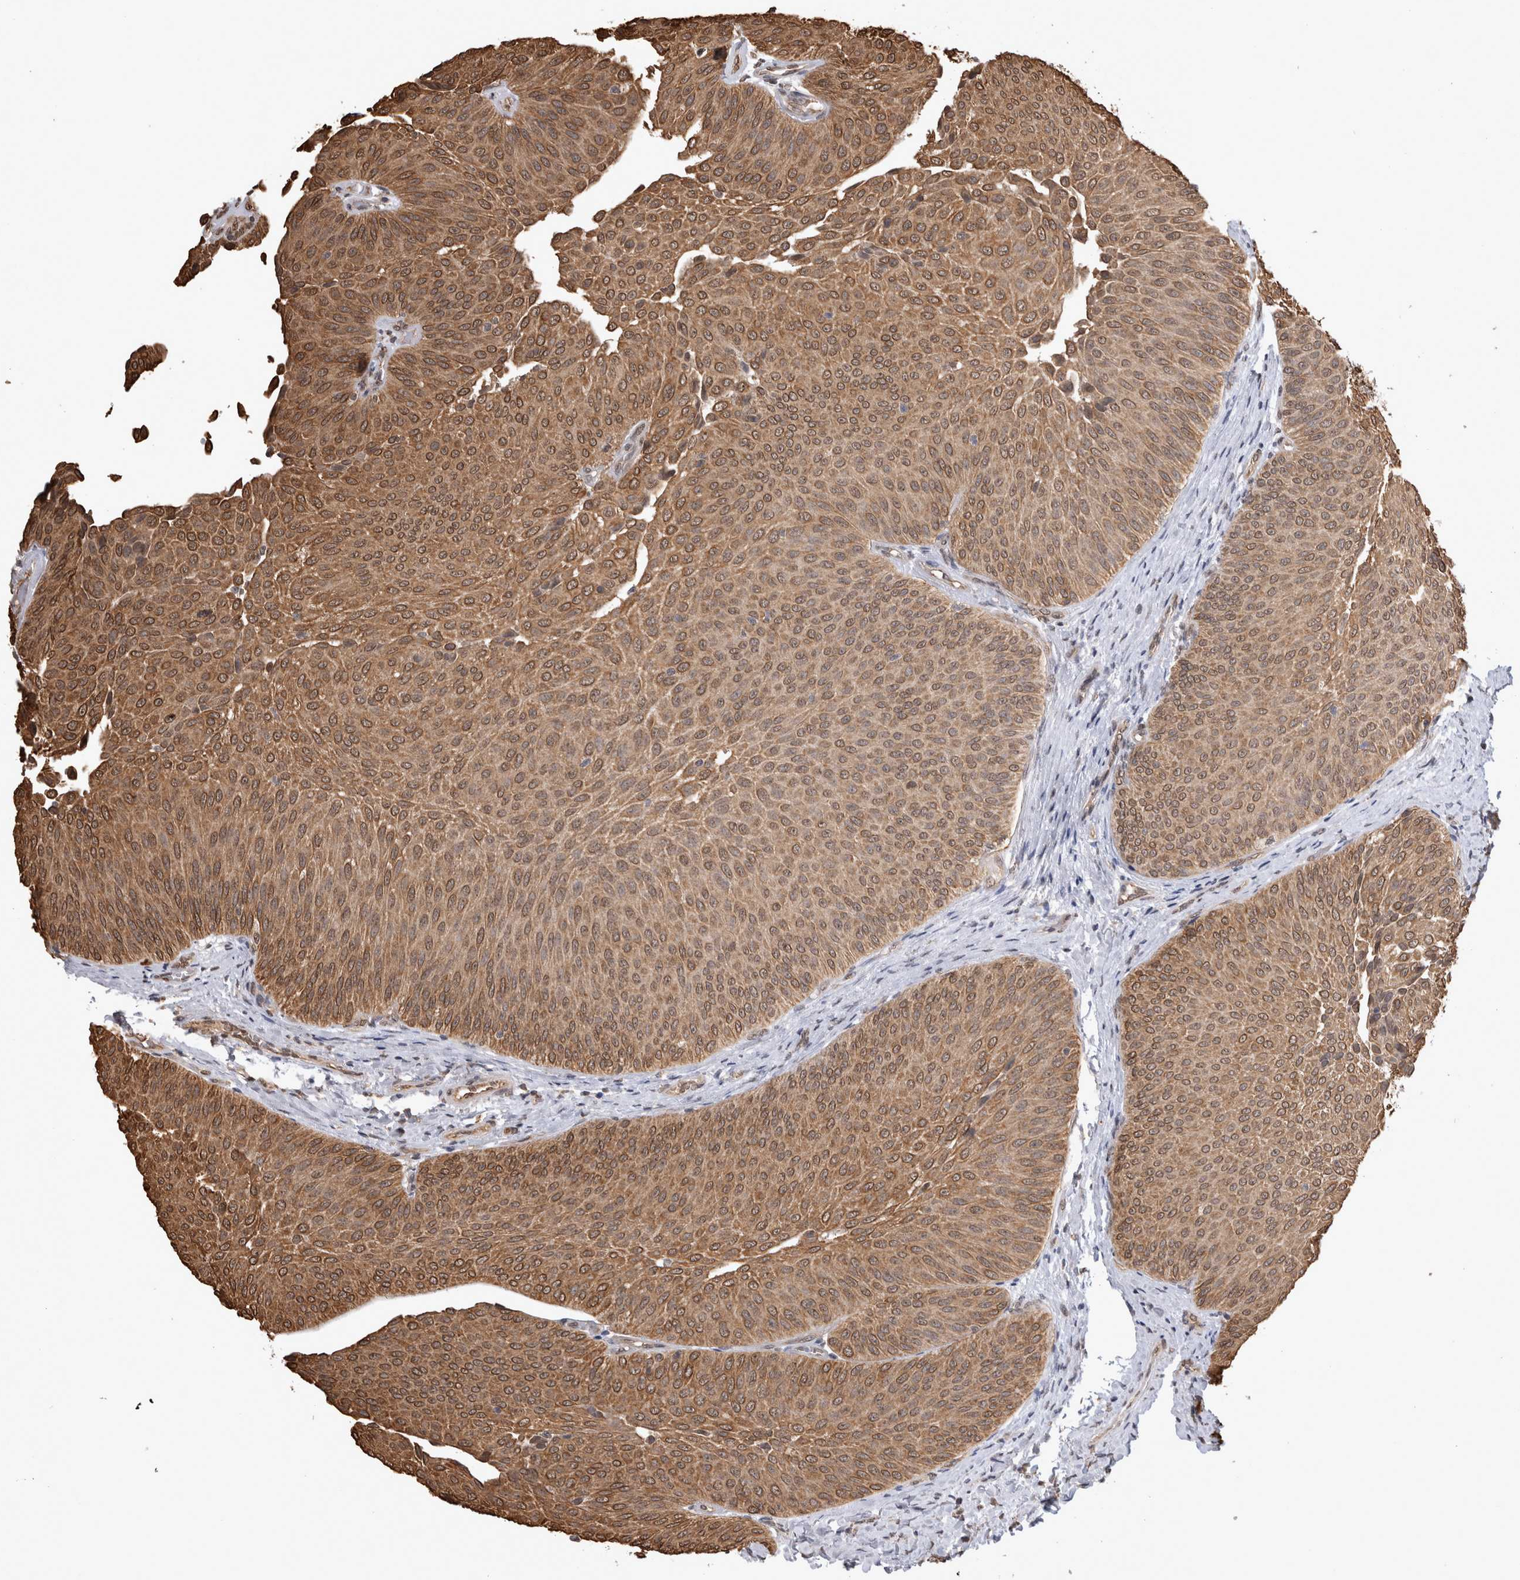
{"staining": {"intensity": "moderate", "quantity": ">75%", "location": "cytoplasmic/membranous,nuclear"}, "tissue": "urothelial cancer", "cell_type": "Tumor cells", "image_type": "cancer", "snomed": [{"axis": "morphology", "description": "Urothelial carcinoma, Low grade"}, {"axis": "topography", "description": "Urinary bladder"}], "caption": "DAB immunohistochemical staining of urothelial cancer exhibits moderate cytoplasmic/membranous and nuclear protein positivity in about >75% of tumor cells. (Brightfield microscopy of DAB IHC at high magnification).", "gene": "PAK4", "patient": {"sex": "female", "age": 60}}